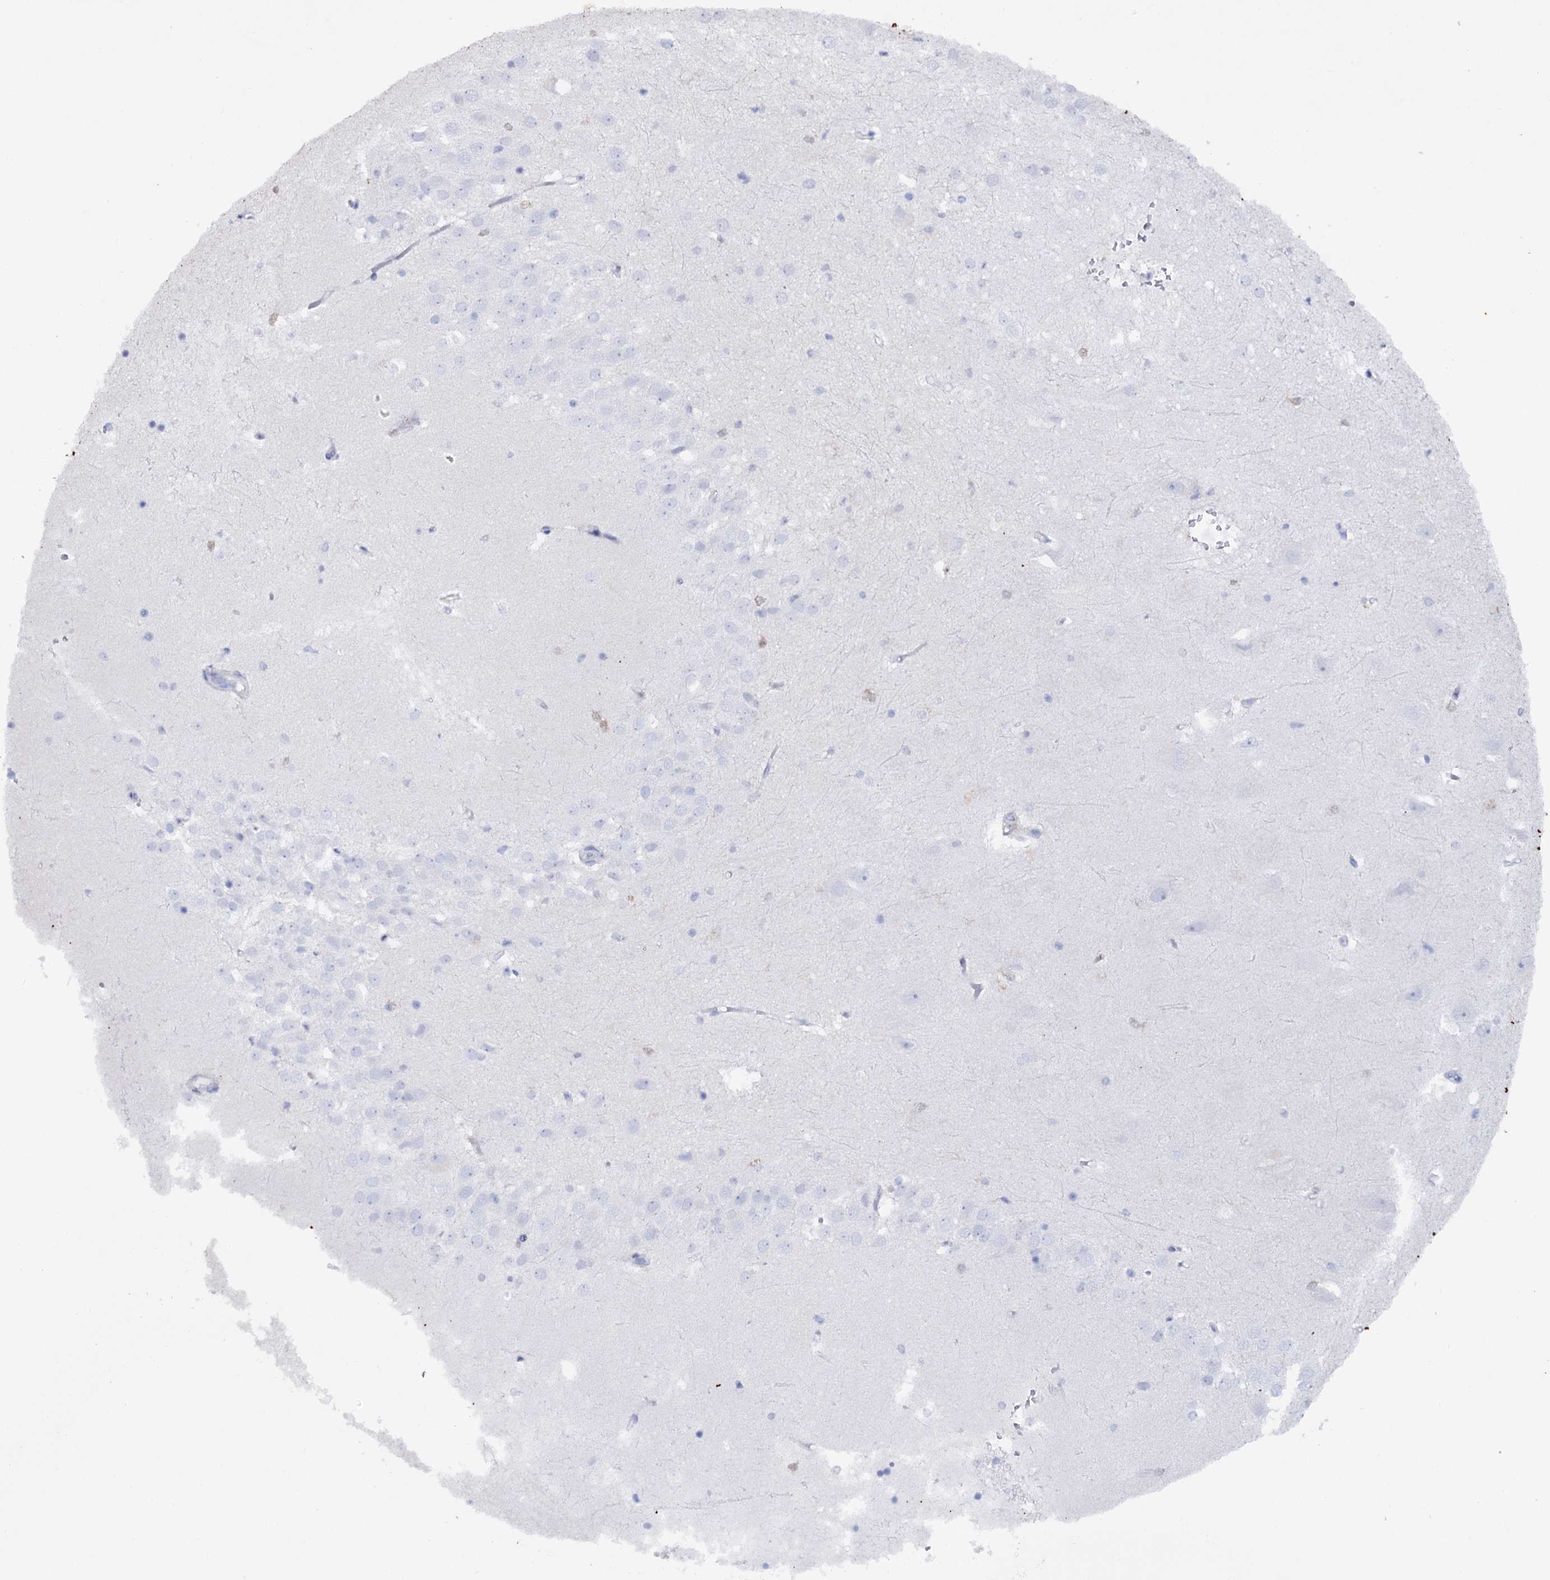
{"staining": {"intensity": "negative", "quantity": "none", "location": "none"}, "tissue": "hippocampus", "cell_type": "Glial cells", "image_type": "normal", "snomed": [{"axis": "morphology", "description": "Normal tissue, NOS"}, {"axis": "topography", "description": "Hippocampus"}], "caption": "This is a micrograph of IHC staining of unremarkable hippocampus, which shows no staining in glial cells. (DAB immunohistochemistry (IHC), high magnification).", "gene": "UGDH", "patient": {"sex": "female", "age": 52}}